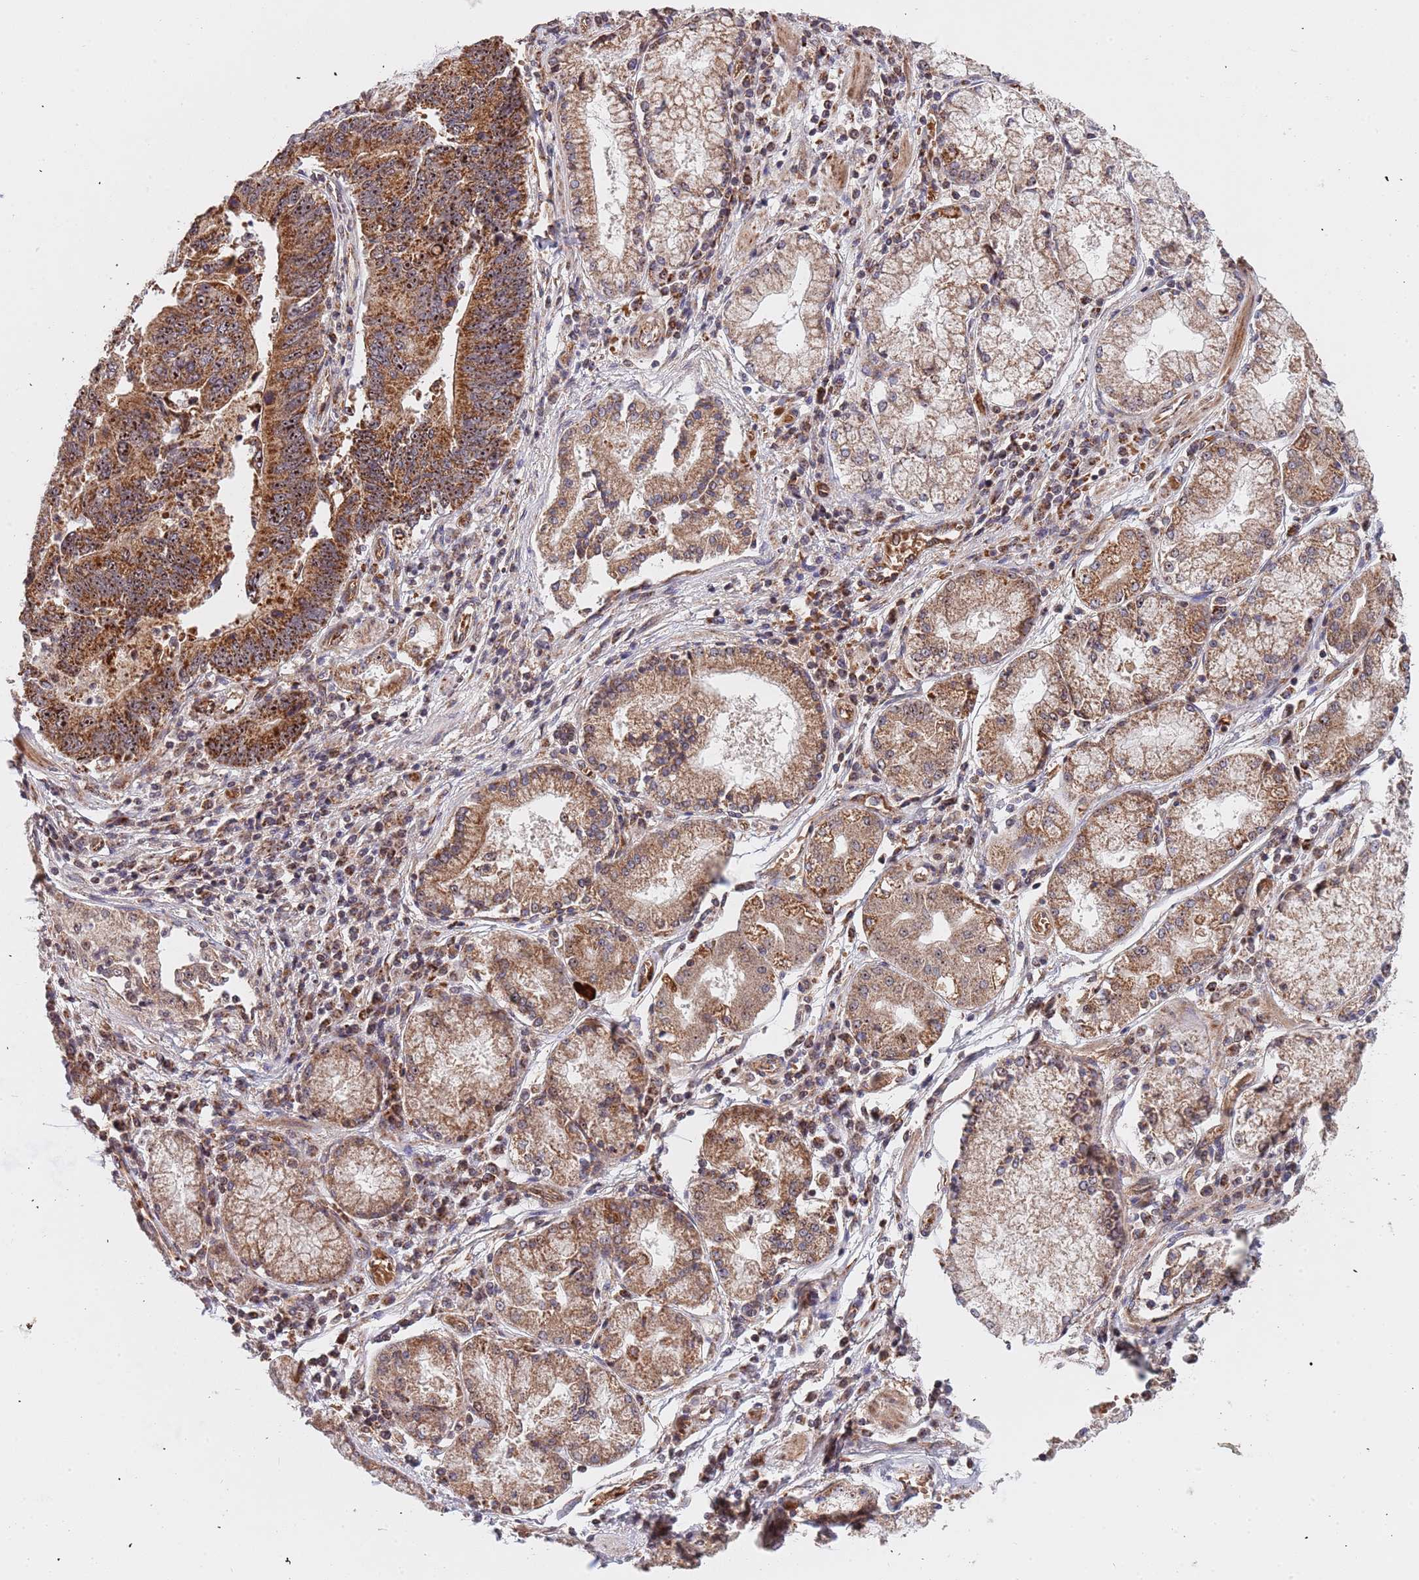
{"staining": {"intensity": "moderate", "quantity": ">75%", "location": "cytoplasmic/membranous,nuclear"}, "tissue": "stomach cancer", "cell_type": "Tumor cells", "image_type": "cancer", "snomed": [{"axis": "morphology", "description": "Adenocarcinoma, NOS"}, {"axis": "topography", "description": "Stomach"}], "caption": "This histopathology image demonstrates IHC staining of stomach cancer (adenocarcinoma), with medium moderate cytoplasmic/membranous and nuclear positivity in approximately >75% of tumor cells.", "gene": "DCHS1", "patient": {"sex": "male", "age": 59}}